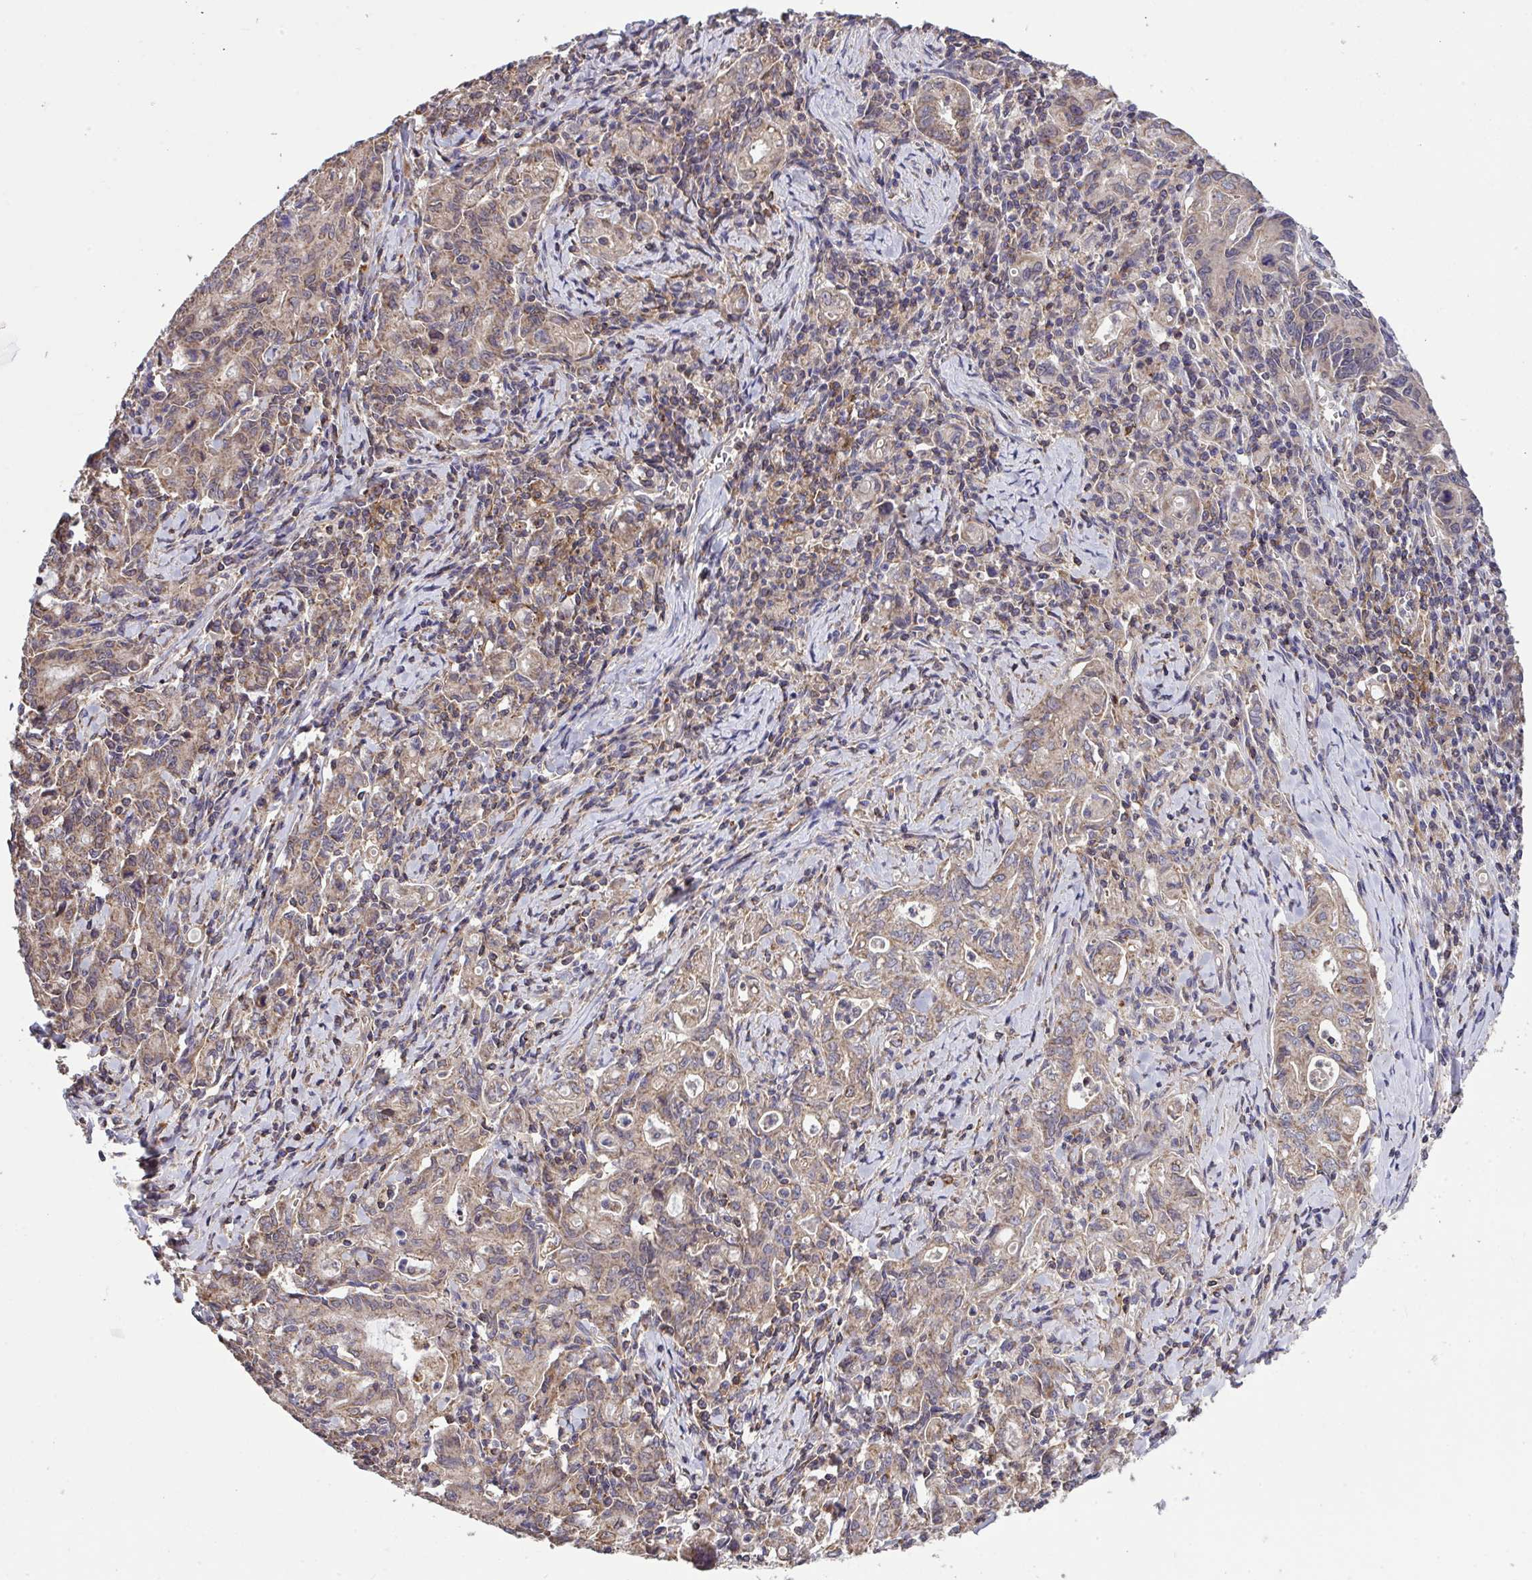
{"staining": {"intensity": "weak", "quantity": ">75%", "location": "cytoplasmic/membranous"}, "tissue": "stomach cancer", "cell_type": "Tumor cells", "image_type": "cancer", "snomed": [{"axis": "morphology", "description": "Adenocarcinoma, NOS"}, {"axis": "topography", "description": "Stomach, upper"}], "caption": "An IHC image of tumor tissue is shown. Protein staining in brown highlights weak cytoplasmic/membranous positivity in adenocarcinoma (stomach) within tumor cells.", "gene": "PPM1H", "patient": {"sex": "female", "age": 79}}